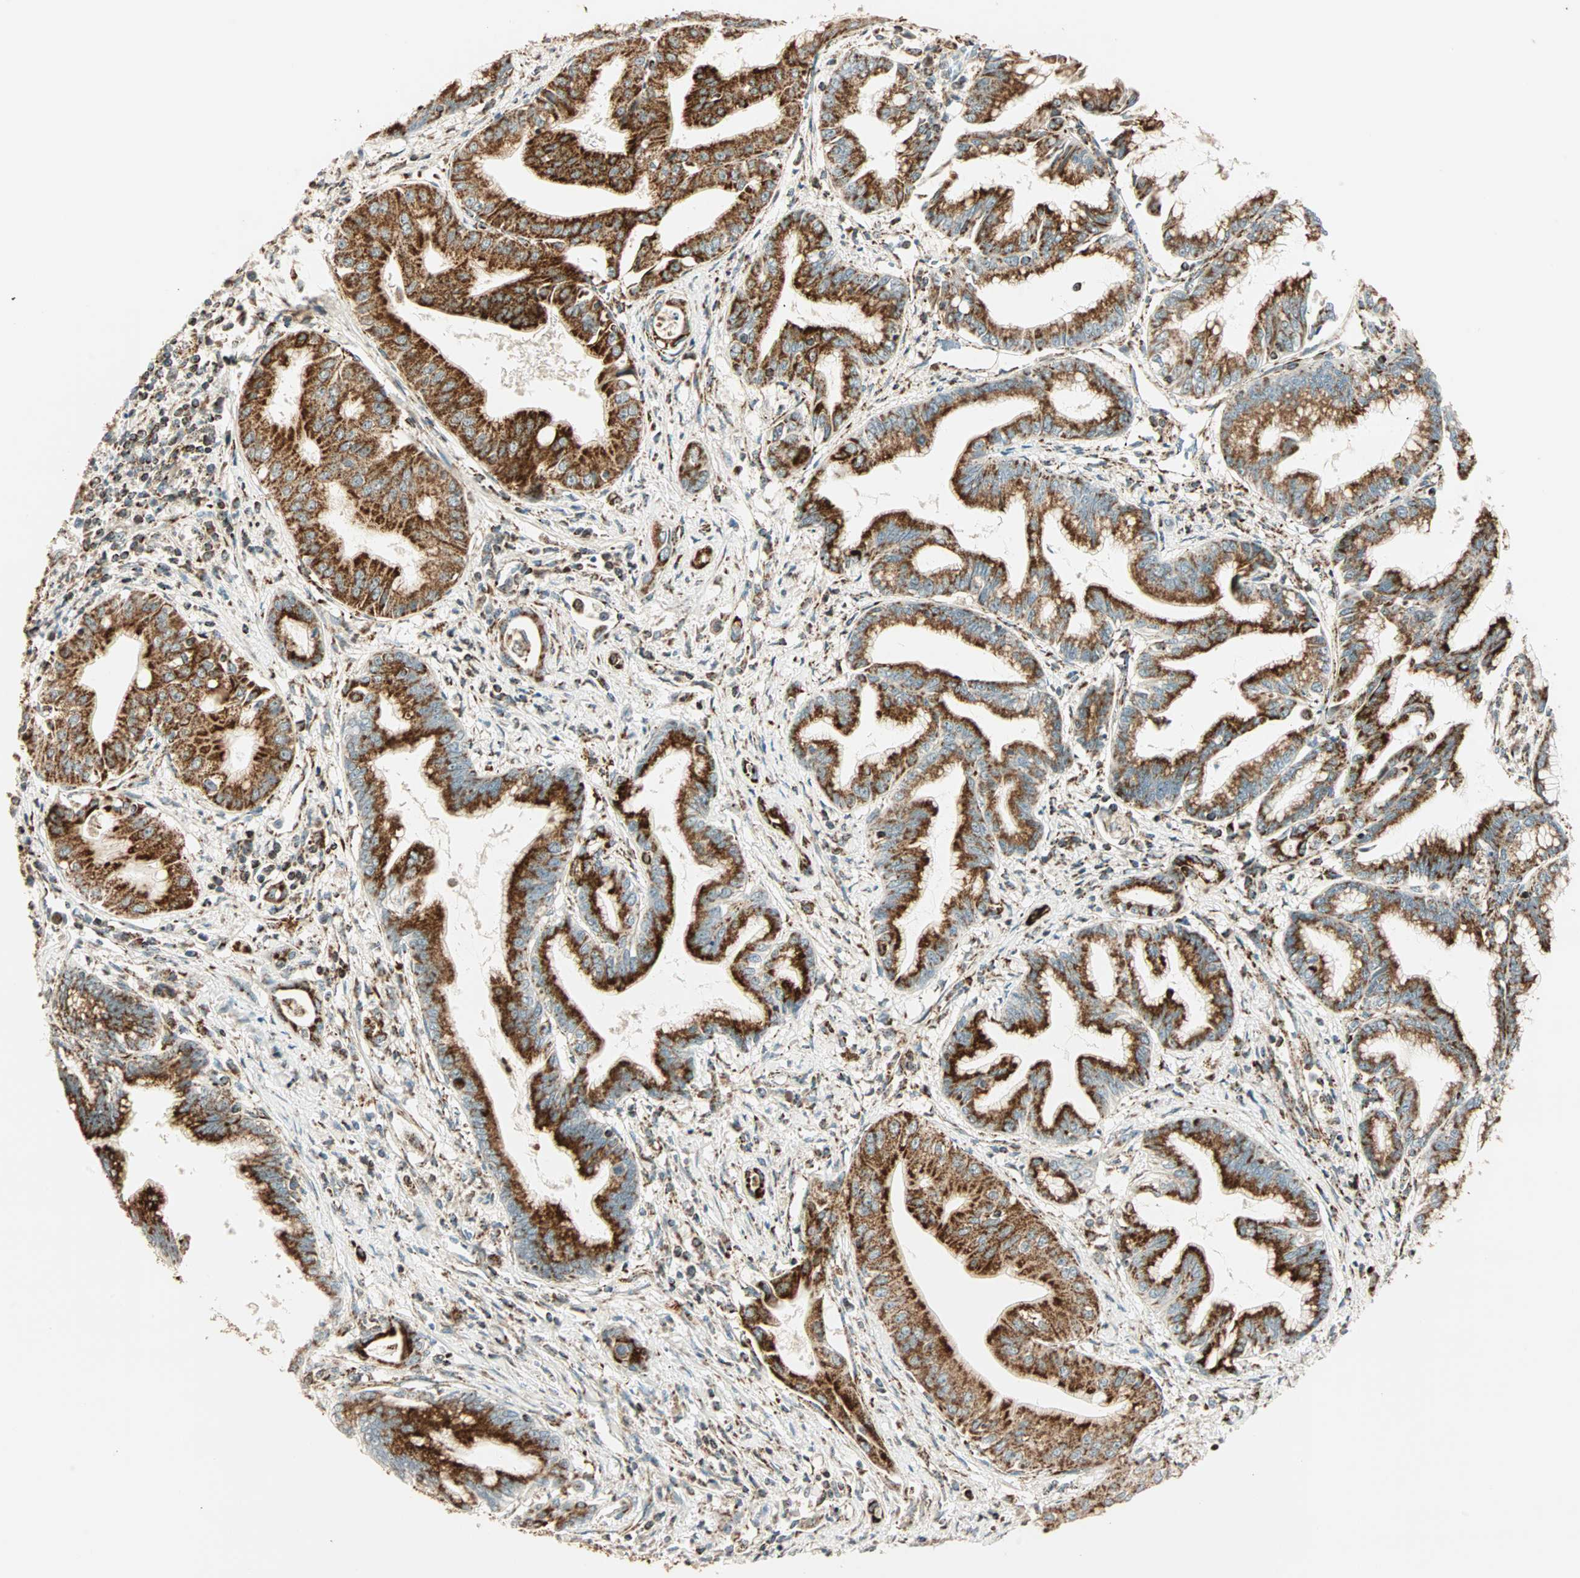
{"staining": {"intensity": "moderate", "quantity": ">75%", "location": "cytoplasmic/membranous"}, "tissue": "pancreatic cancer", "cell_type": "Tumor cells", "image_type": "cancer", "snomed": [{"axis": "morphology", "description": "Adenocarcinoma, NOS"}, {"axis": "topography", "description": "Pancreas"}], "caption": "Brown immunohistochemical staining in human pancreatic cancer demonstrates moderate cytoplasmic/membranous positivity in approximately >75% of tumor cells.", "gene": "SPRY4", "patient": {"sex": "female", "age": 64}}